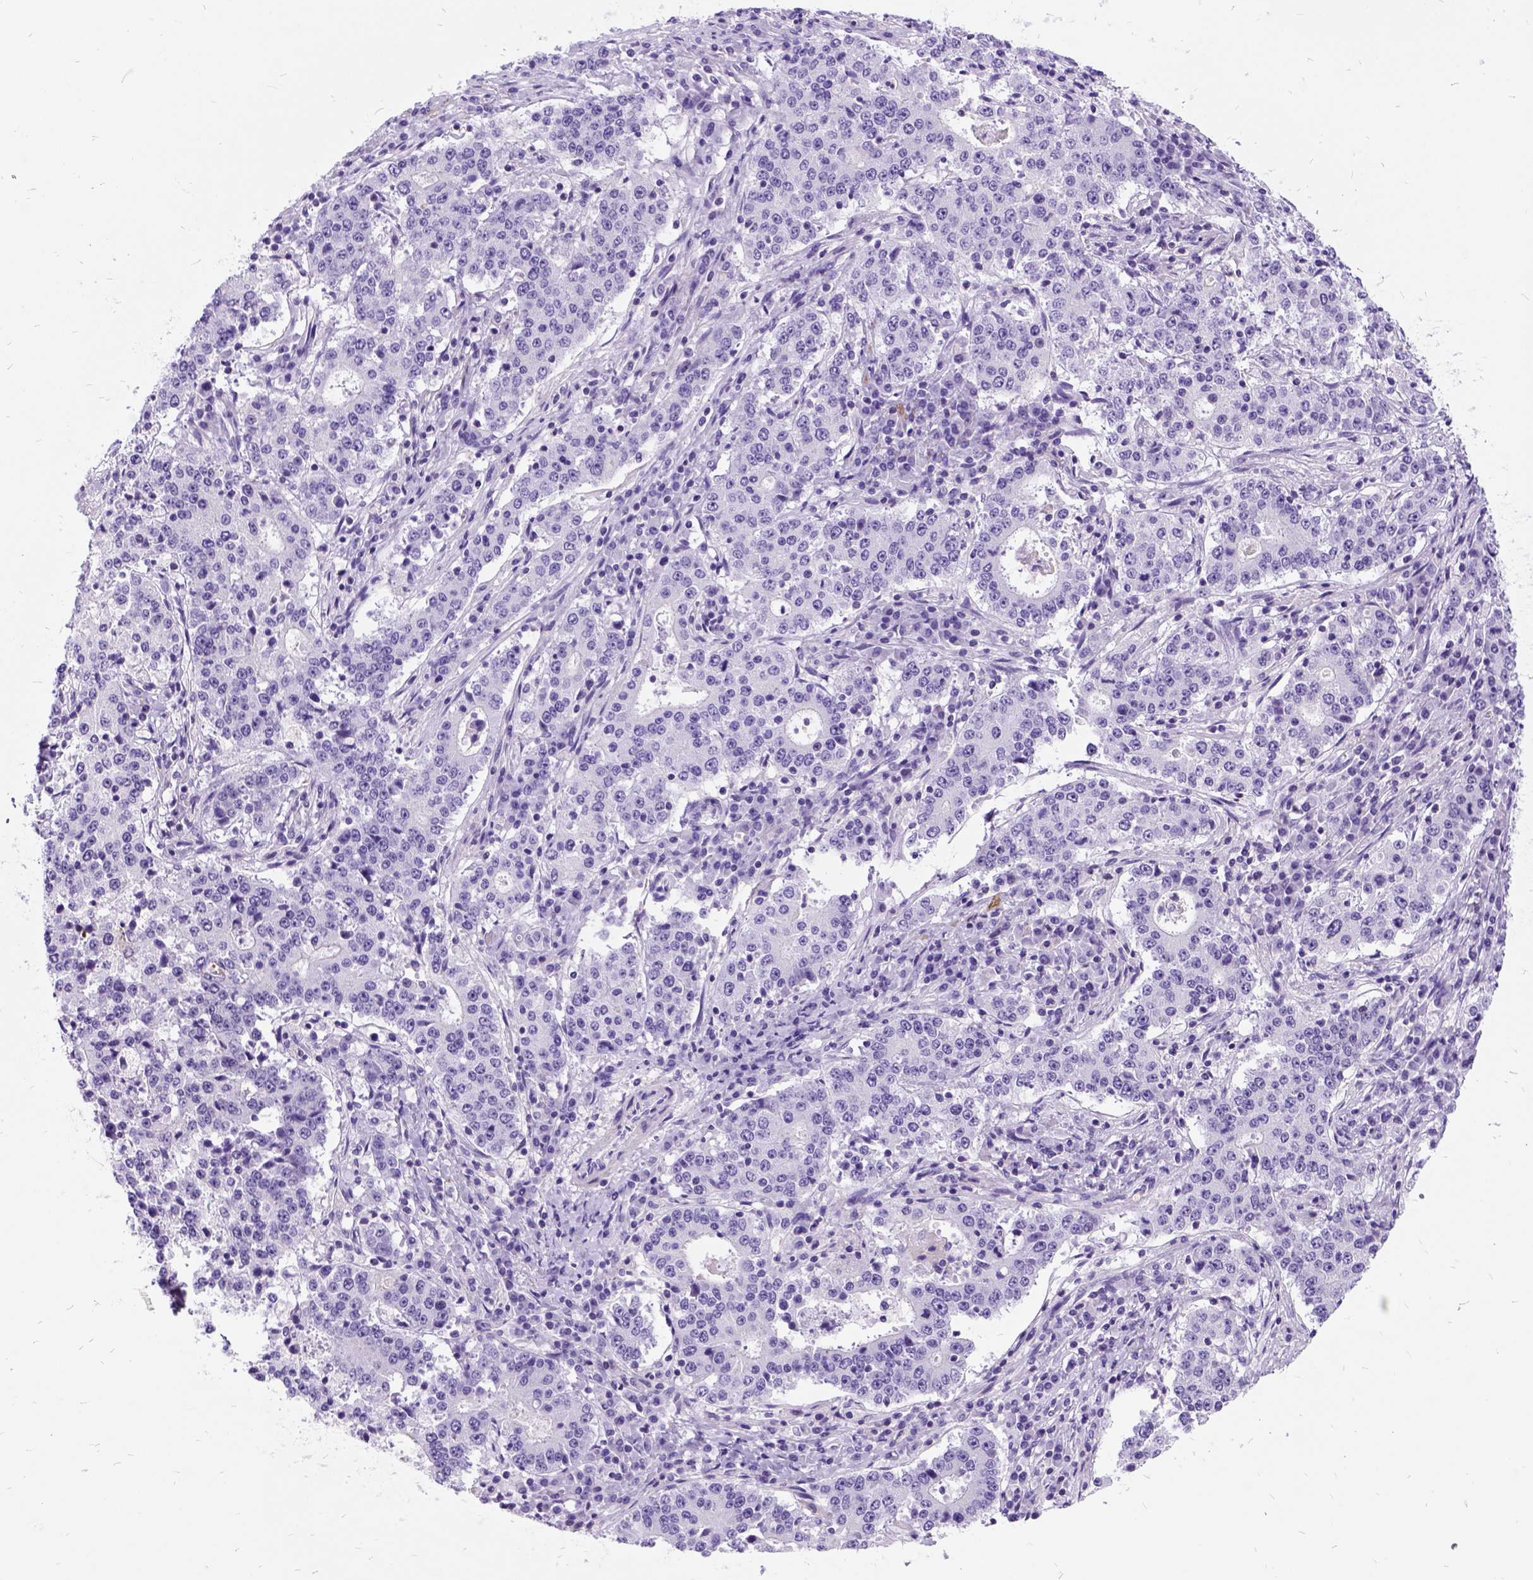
{"staining": {"intensity": "negative", "quantity": "none", "location": "none"}, "tissue": "stomach cancer", "cell_type": "Tumor cells", "image_type": "cancer", "snomed": [{"axis": "morphology", "description": "Adenocarcinoma, NOS"}, {"axis": "topography", "description": "Stomach"}], "caption": "An immunohistochemistry image of stomach cancer (adenocarcinoma) is shown. There is no staining in tumor cells of stomach cancer (adenocarcinoma).", "gene": "PRG2", "patient": {"sex": "male", "age": 59}}